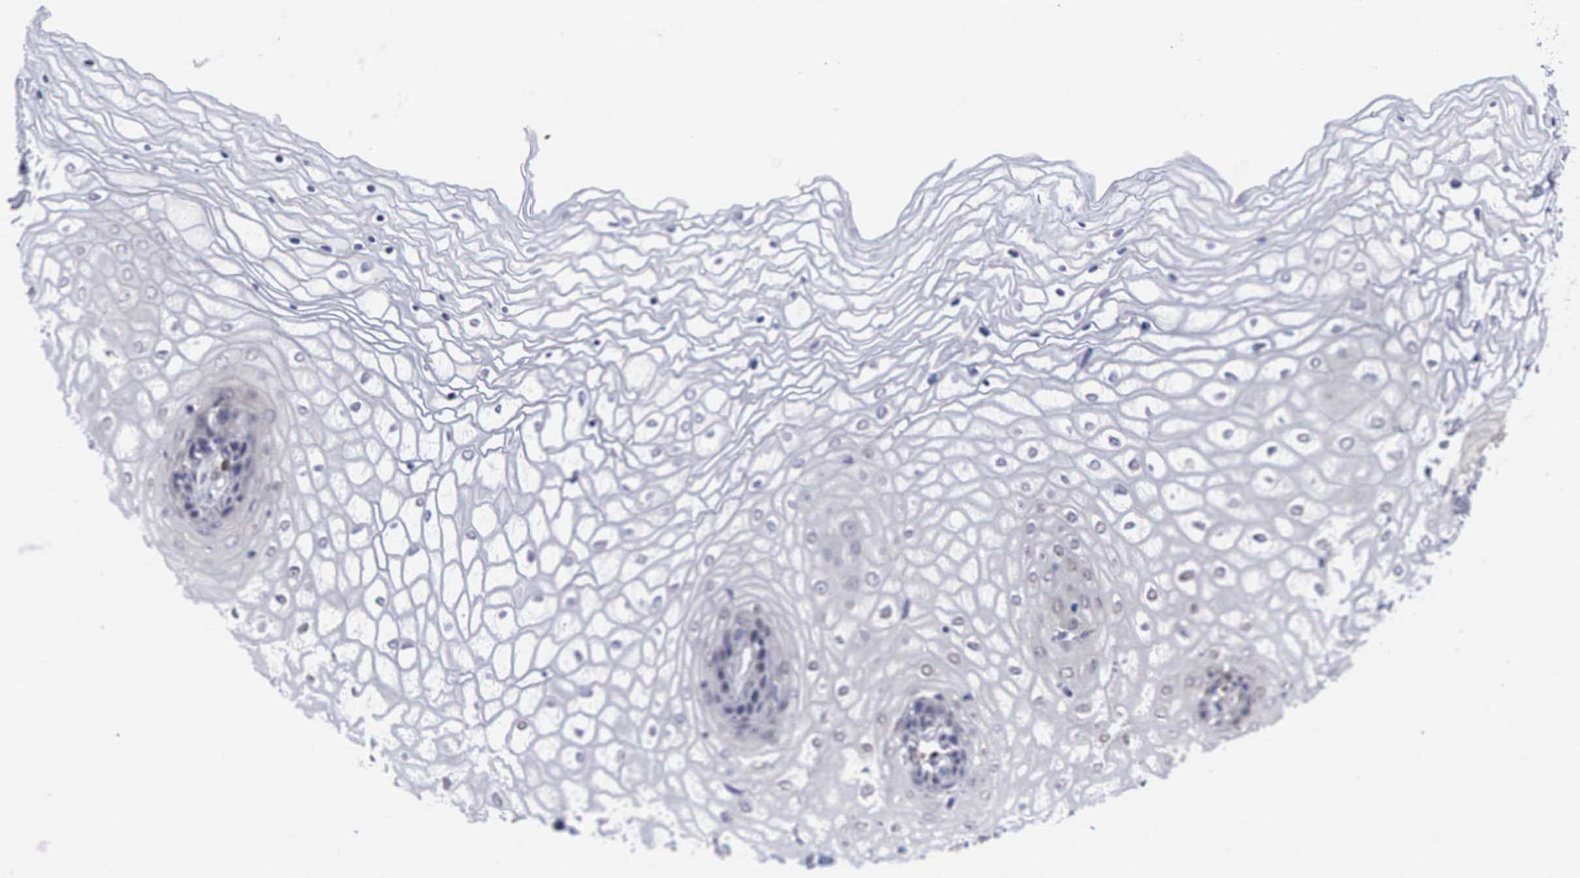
{"staining": {"intensity": "weak", "quantity": "<25%", "location": "nuclear"}, "tissue": "vagina", "cell_type": "Squamous epithelial cells", "image_type": "normal", "snomed": [{"axis": "morphology", "description": "Normal tissue, NOS"}, {"axis": "topography", "description": "Vagina"}], "caption": "There is no significant expression in squamous epithelial cells of vagina. The staining is performed using DAB (3,3'-diaminobenzidine) brown chromogen with nuclei counter-stained in using hematoxylin.", "gene": "AR", "patient": {"sex": "female", "age": 34}}